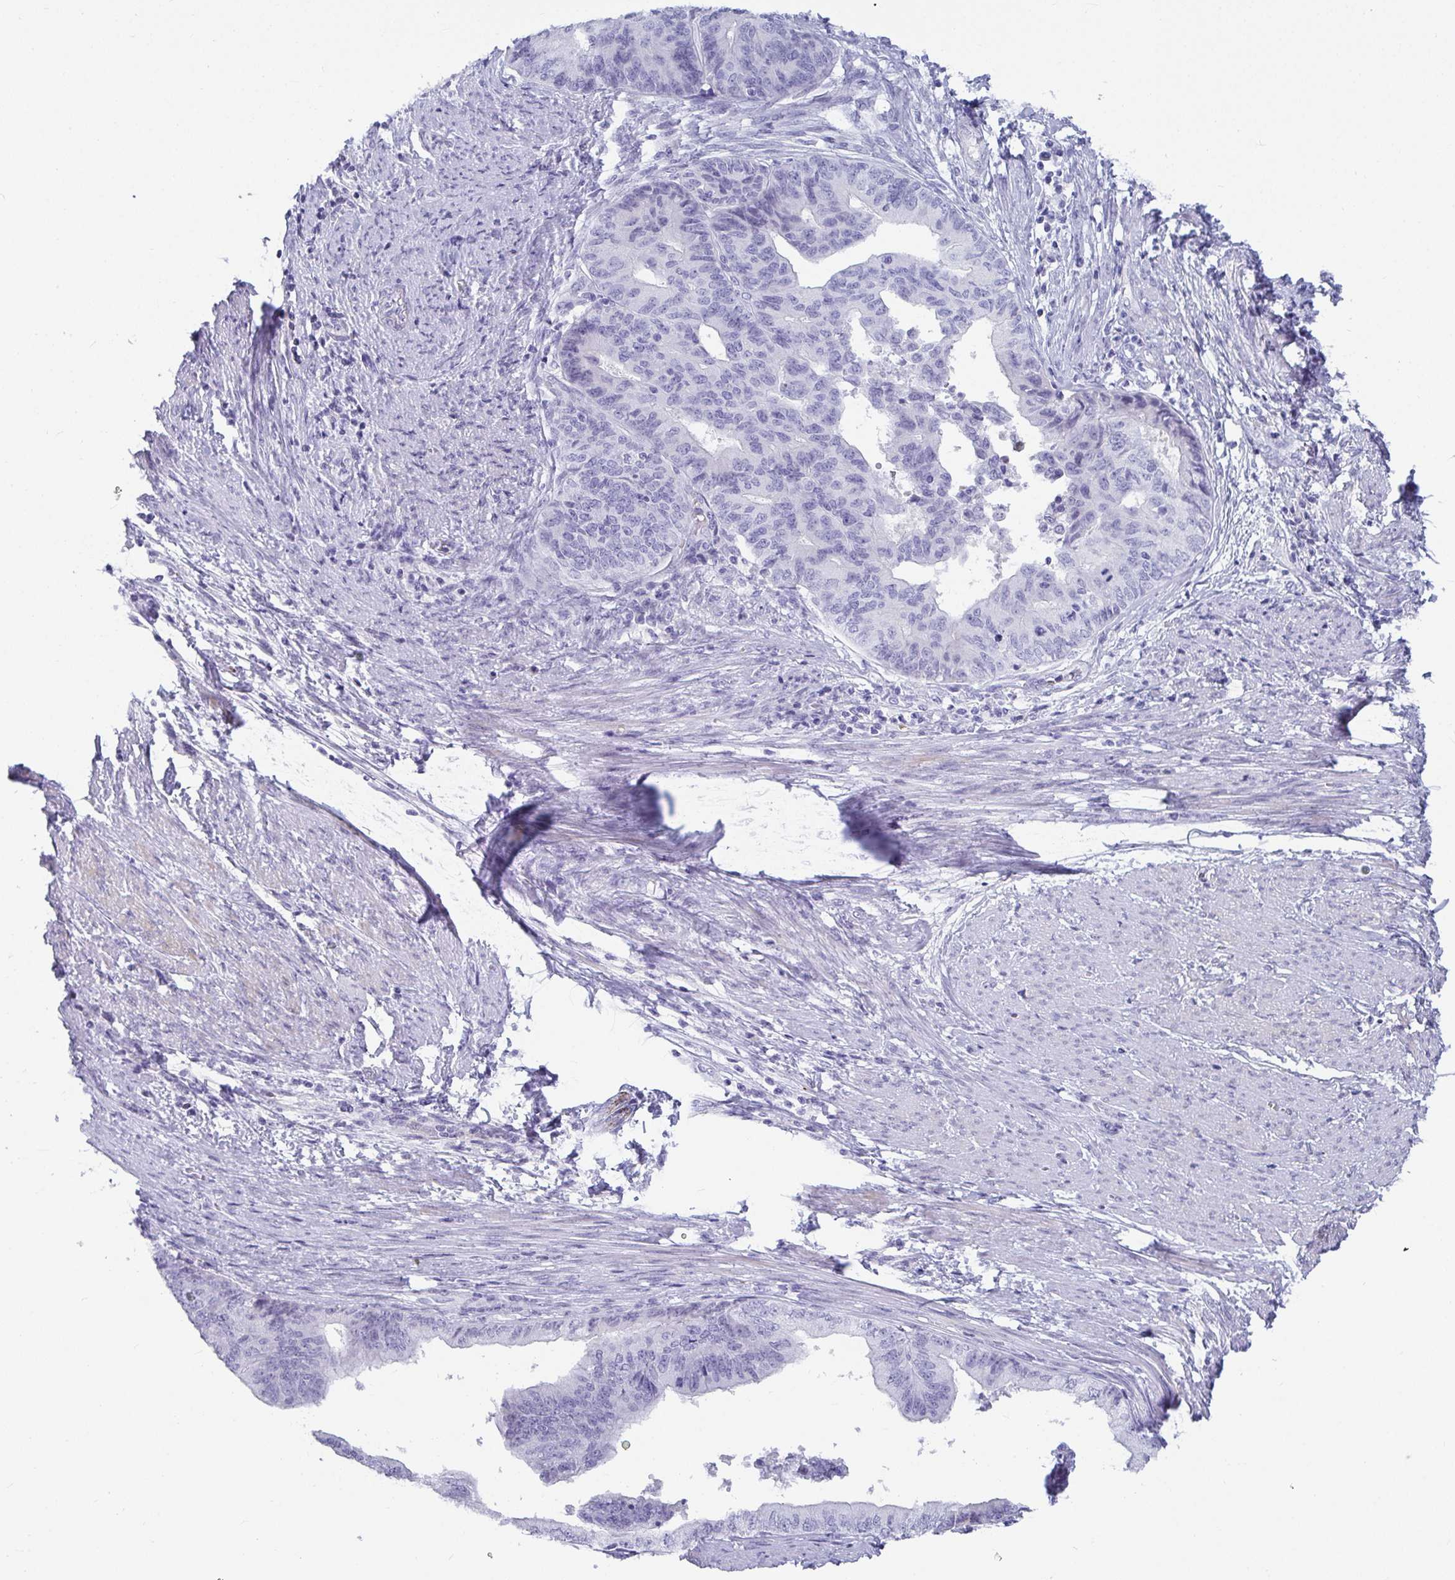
{"staining": {"intensity": "negative", "quantity": "none", "location": "none"}, "tissue": "endometrial cancer", "cell_type": "Tumor cells", "image_type": "cancer", "snomed": [{"axis": "morphology", "description": "Adenocarcinoma, NOS"}, {"axis": "topography", "description": "Endometrium"}], "caption": "IHC of endometrial cancer shows no staining in tumor cells.", "gene": "NPY", "patient": {"sex": "female", "age": 65}}